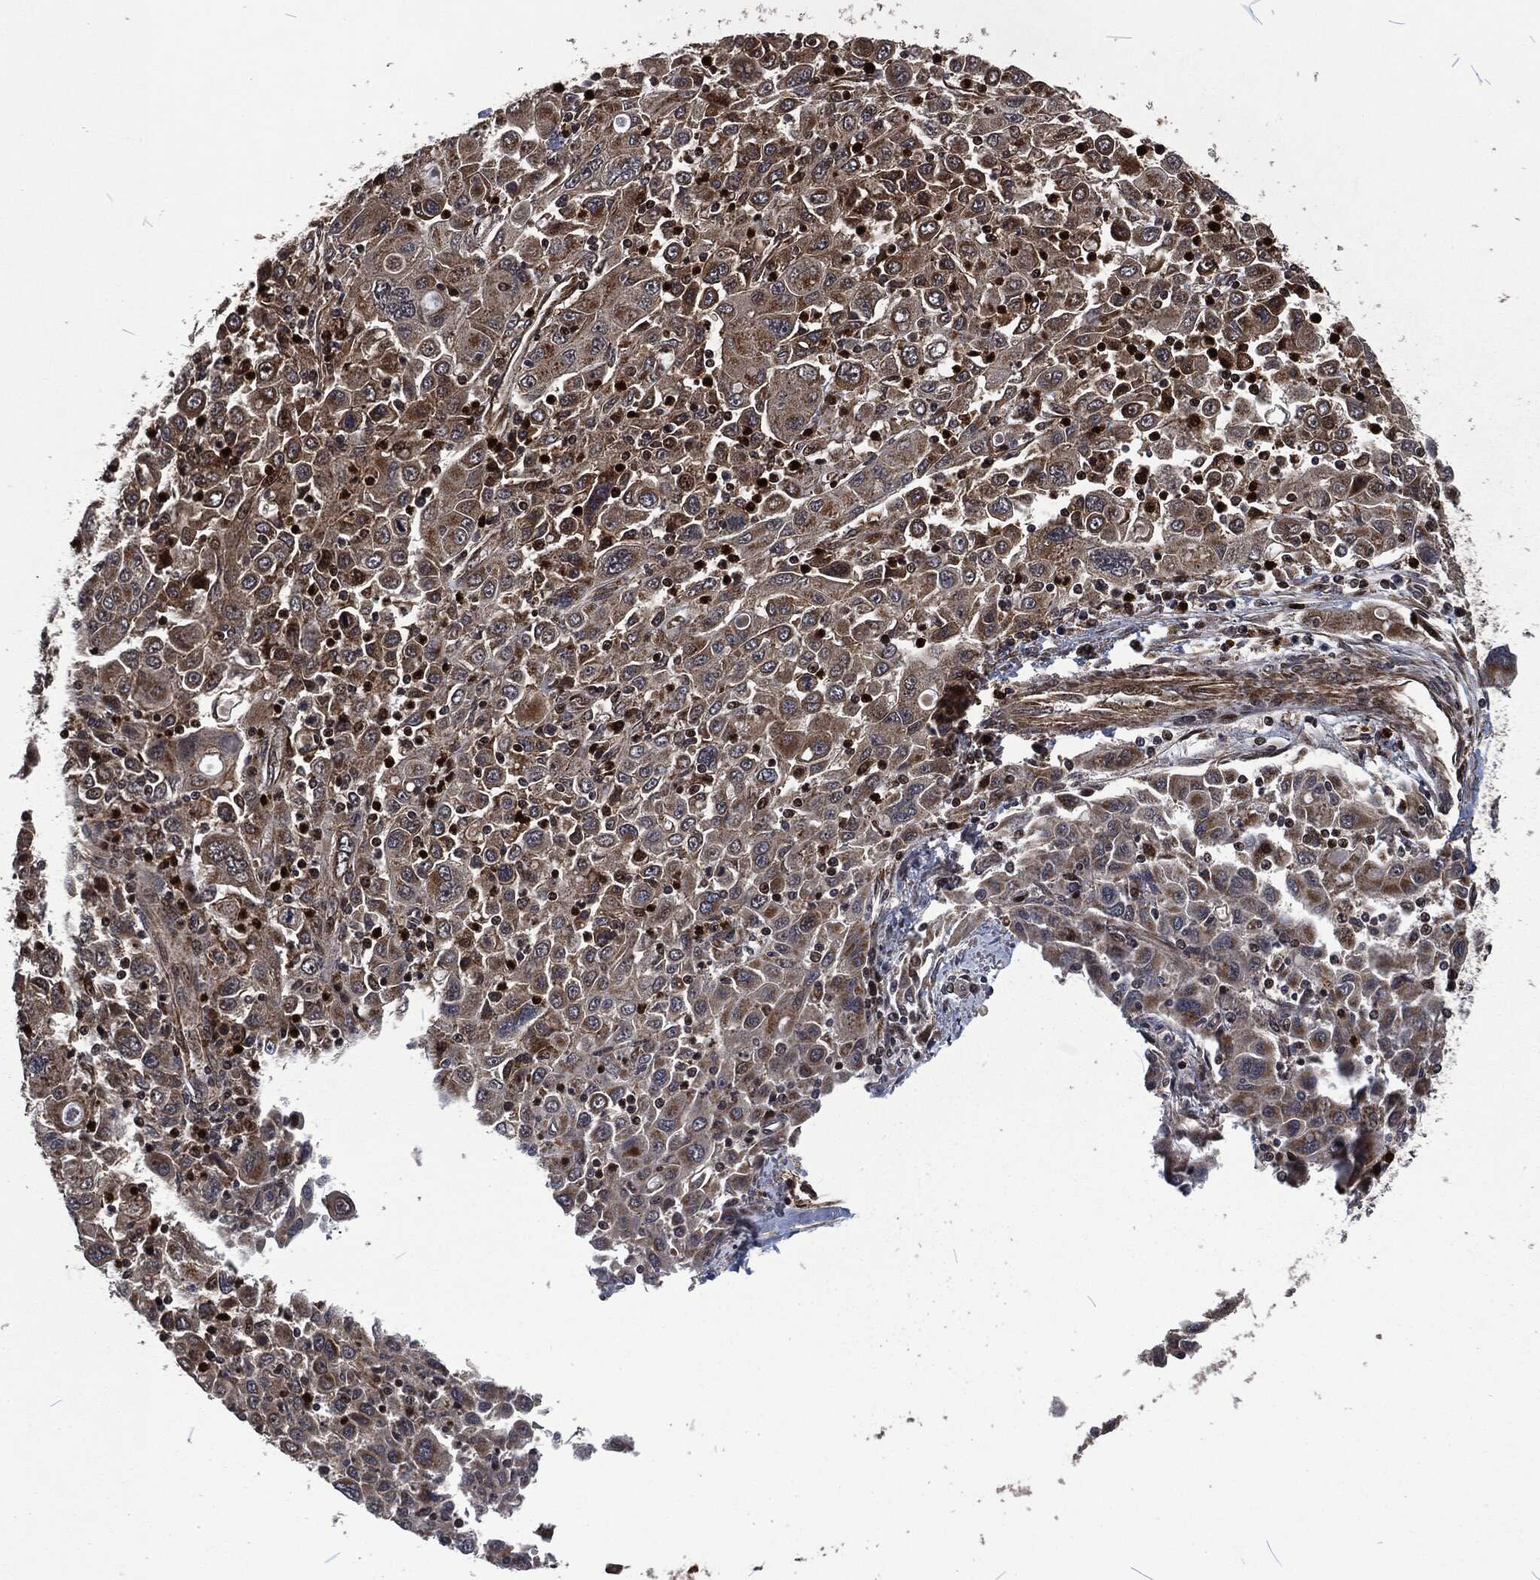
{"staining": {"intensity": "weak", "quantity": "25%-75%", "location": "cytoplasmic/membranous"}, "tissue": "stomach cancer", "cell_type": "Tumor cells", "image_type": "cancer", "snomed": [{"axis": "morphology", "description": "Adenocarcinoma, NOS"}, {"axis": "topography", "description": "Stomach"}], "caption": "Immunohistochemistry staining of stomach adenocarcinoma, which displays low levels of weak cytoplasmic/membranous staining in approximately 25%-75% of tumor cells indicating weak cytoplasmic/membranous protein positivity. The staining was performed using DAB (brown) for protein detection and nuclei were counterstained in hematoxylin (blue).", "gene": "CMPK2", "patient": {"sex": "male", "age": 56}}